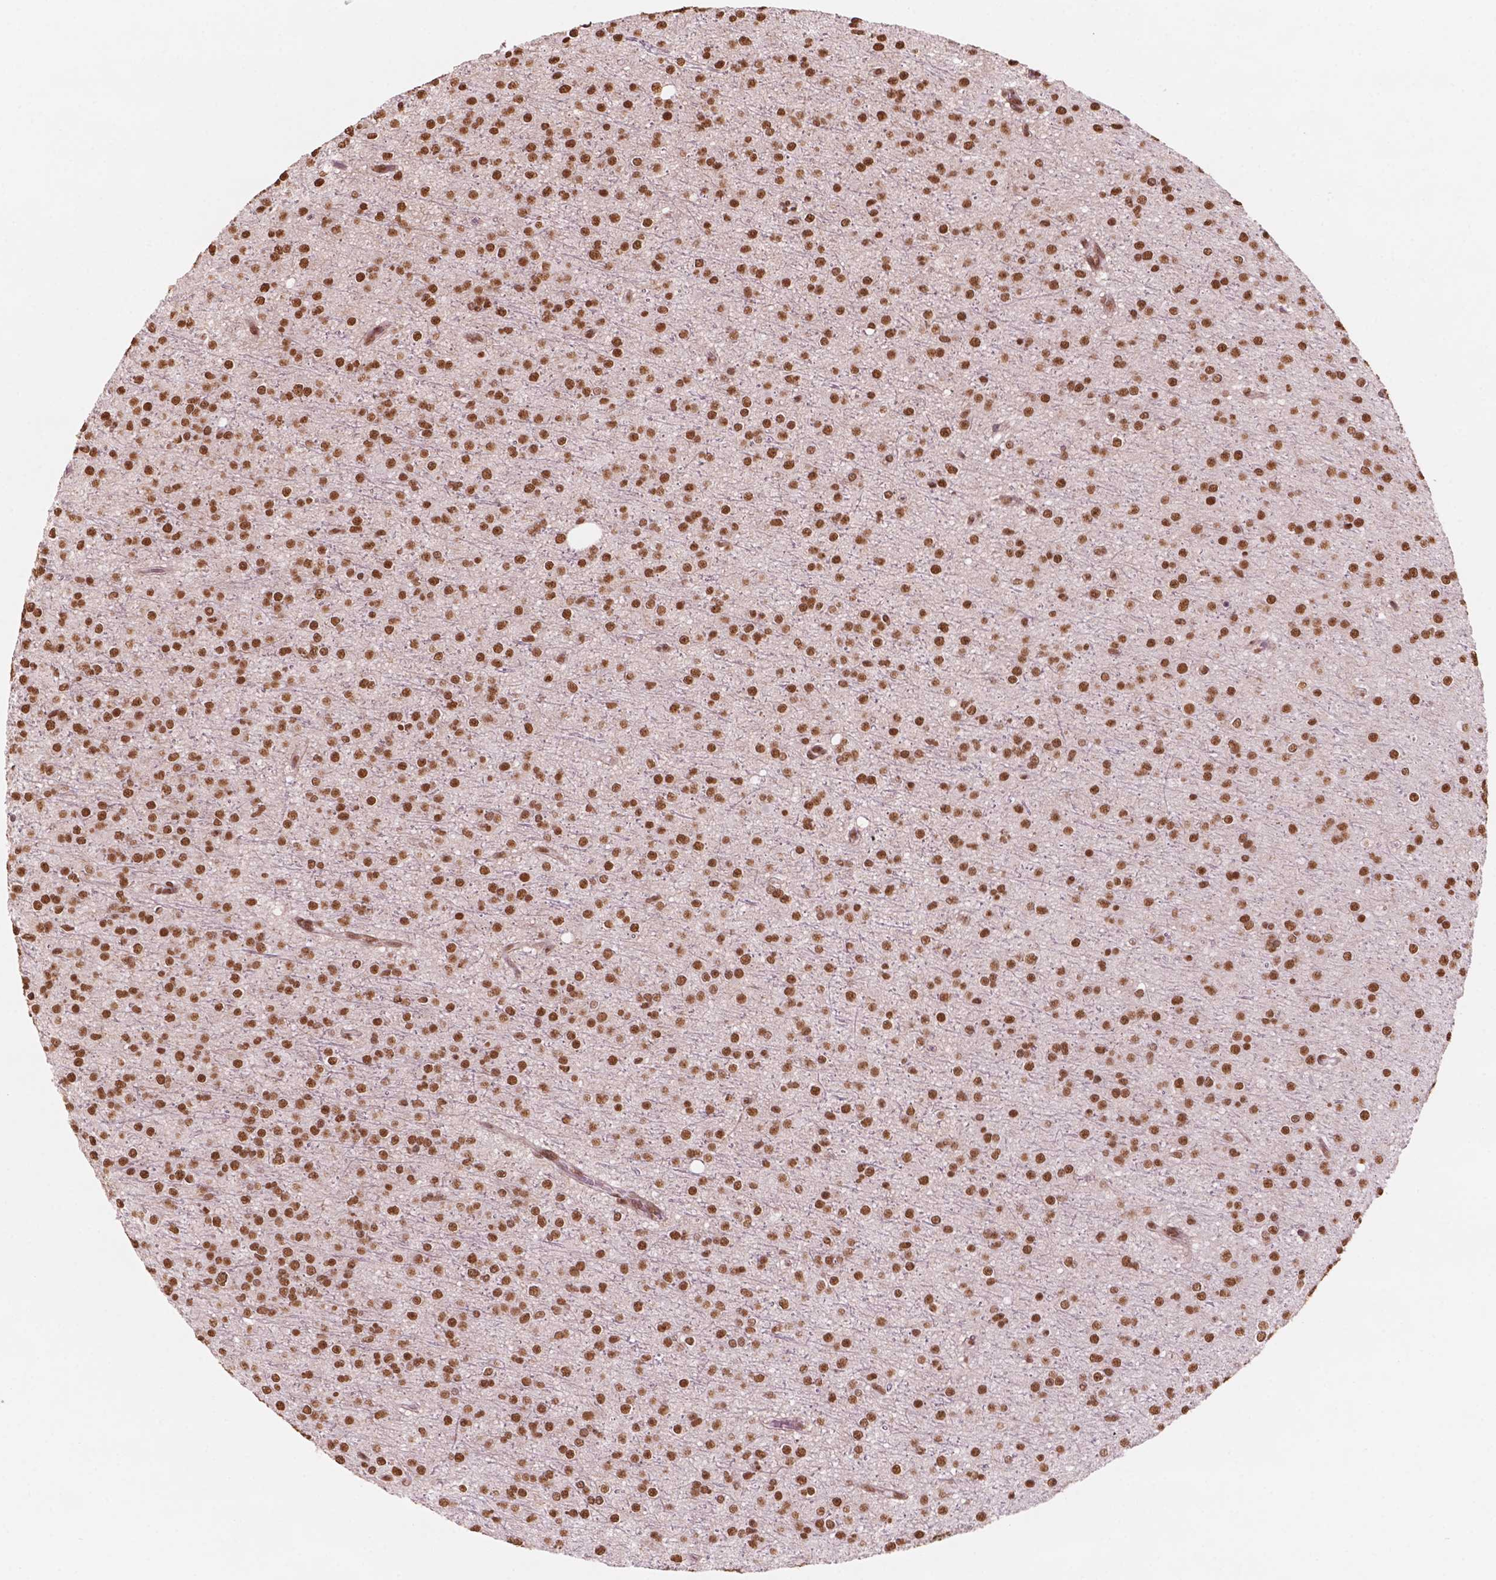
{"staining": {"intensity": "moderate", "quantity": ">75%", "location": "nuclear"}, "tissue": "glioma", "cell_type": "Tumor cells", "image_type": "cancer", "snomed": [{"axis": "morphology", "description": "Glioma, malignant, Low grade"}, {"axis": "topography", "description": "Brain"}], "caption": "Glioma tissue reveals moderate nuclear staining in approximately >75% of tumor cells, visualized by immunohistochemistry. The protein of interest is shown in brown color, while the nuclei are stained blue.", "gene": "GTF3C5", "patient": {"sex": "male", "age": 27}}